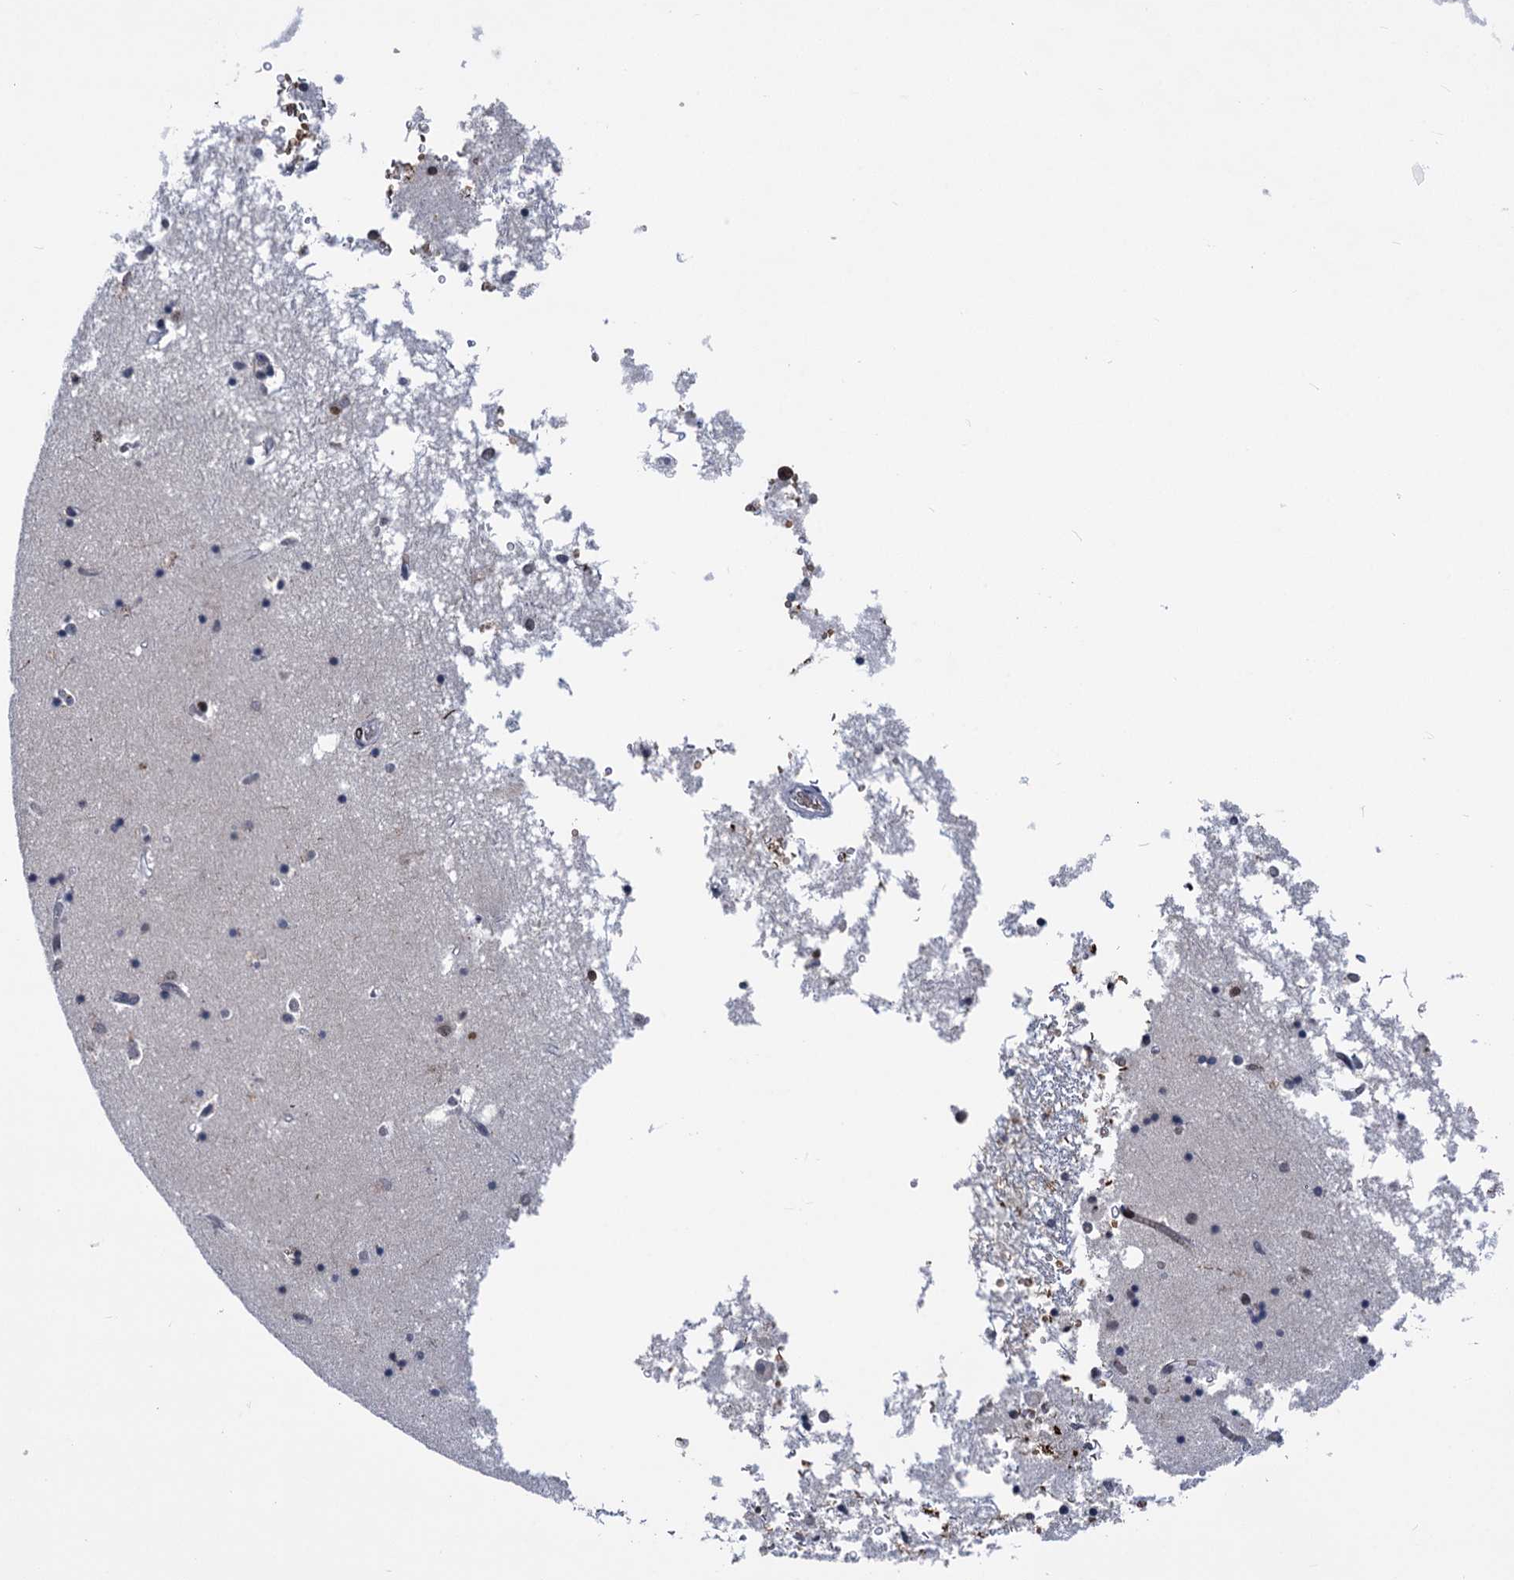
{"staining": {"intensity": "weak", "quantity": "<25%", "location": "nuclear"}, "tissue": "hippocampus", "cell_type": "Glial cells", "image_type": "normal", "snomed": [{"axis": "morphology", "description": "Normal tissue, NOS"}, {"axis": "topography", "description": "Hippocampus"}], "caption": "The photomicrograph displays no staining of glial cells in unremarkable hippocampus. (DAB (3,3'-diaminobenzidine) immunohistochemistry (IHC) visualized using brightfield microscopy, high magnification).", "gene": "ZCCHC10", "patient": {"sex": "male", "age": 70}}